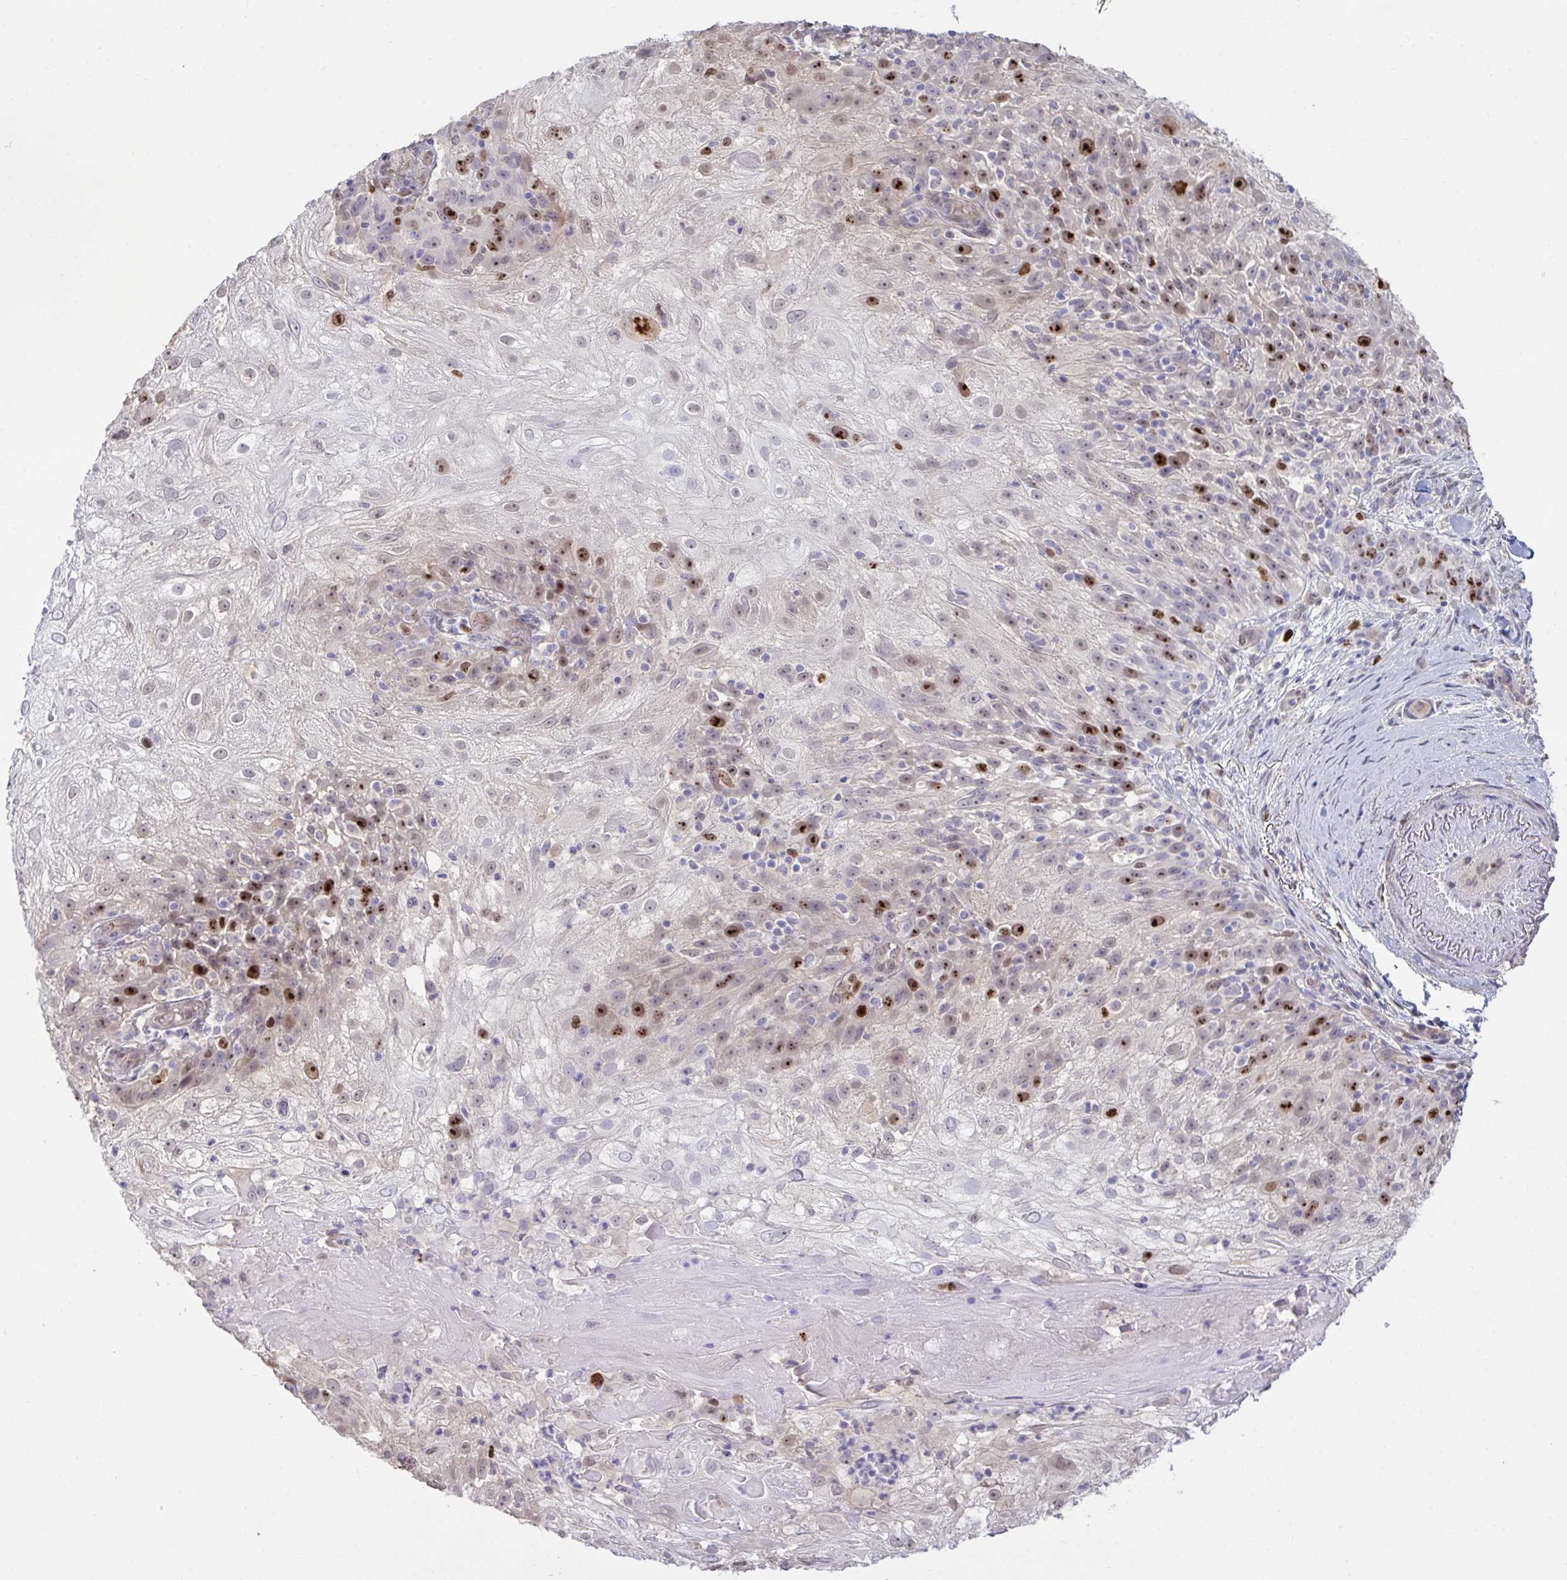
{"staining": {"intensity": "strong", "quantity": "<25%", "location": "nuclear"}, "tissue": "skin cancer", "cell_type": "Tumor cells", "image_type": "cancer", "snomed": [{"axis": "morphology", "description": "Normal tissue, NOS"}, {"axis": "morphology", "description": "Squamous cell carcinoma, NOS"}, {"axis": "topography", "description": "Skin"}], "caption": "About <25% of tumor cells in skin cancer (squamous cell carcinoma) display strong nuclear protein expression as visualized by brown immunohistochemical staining.", "gene": "SETD7", "patient": {"sex": "female", "age": 83}}